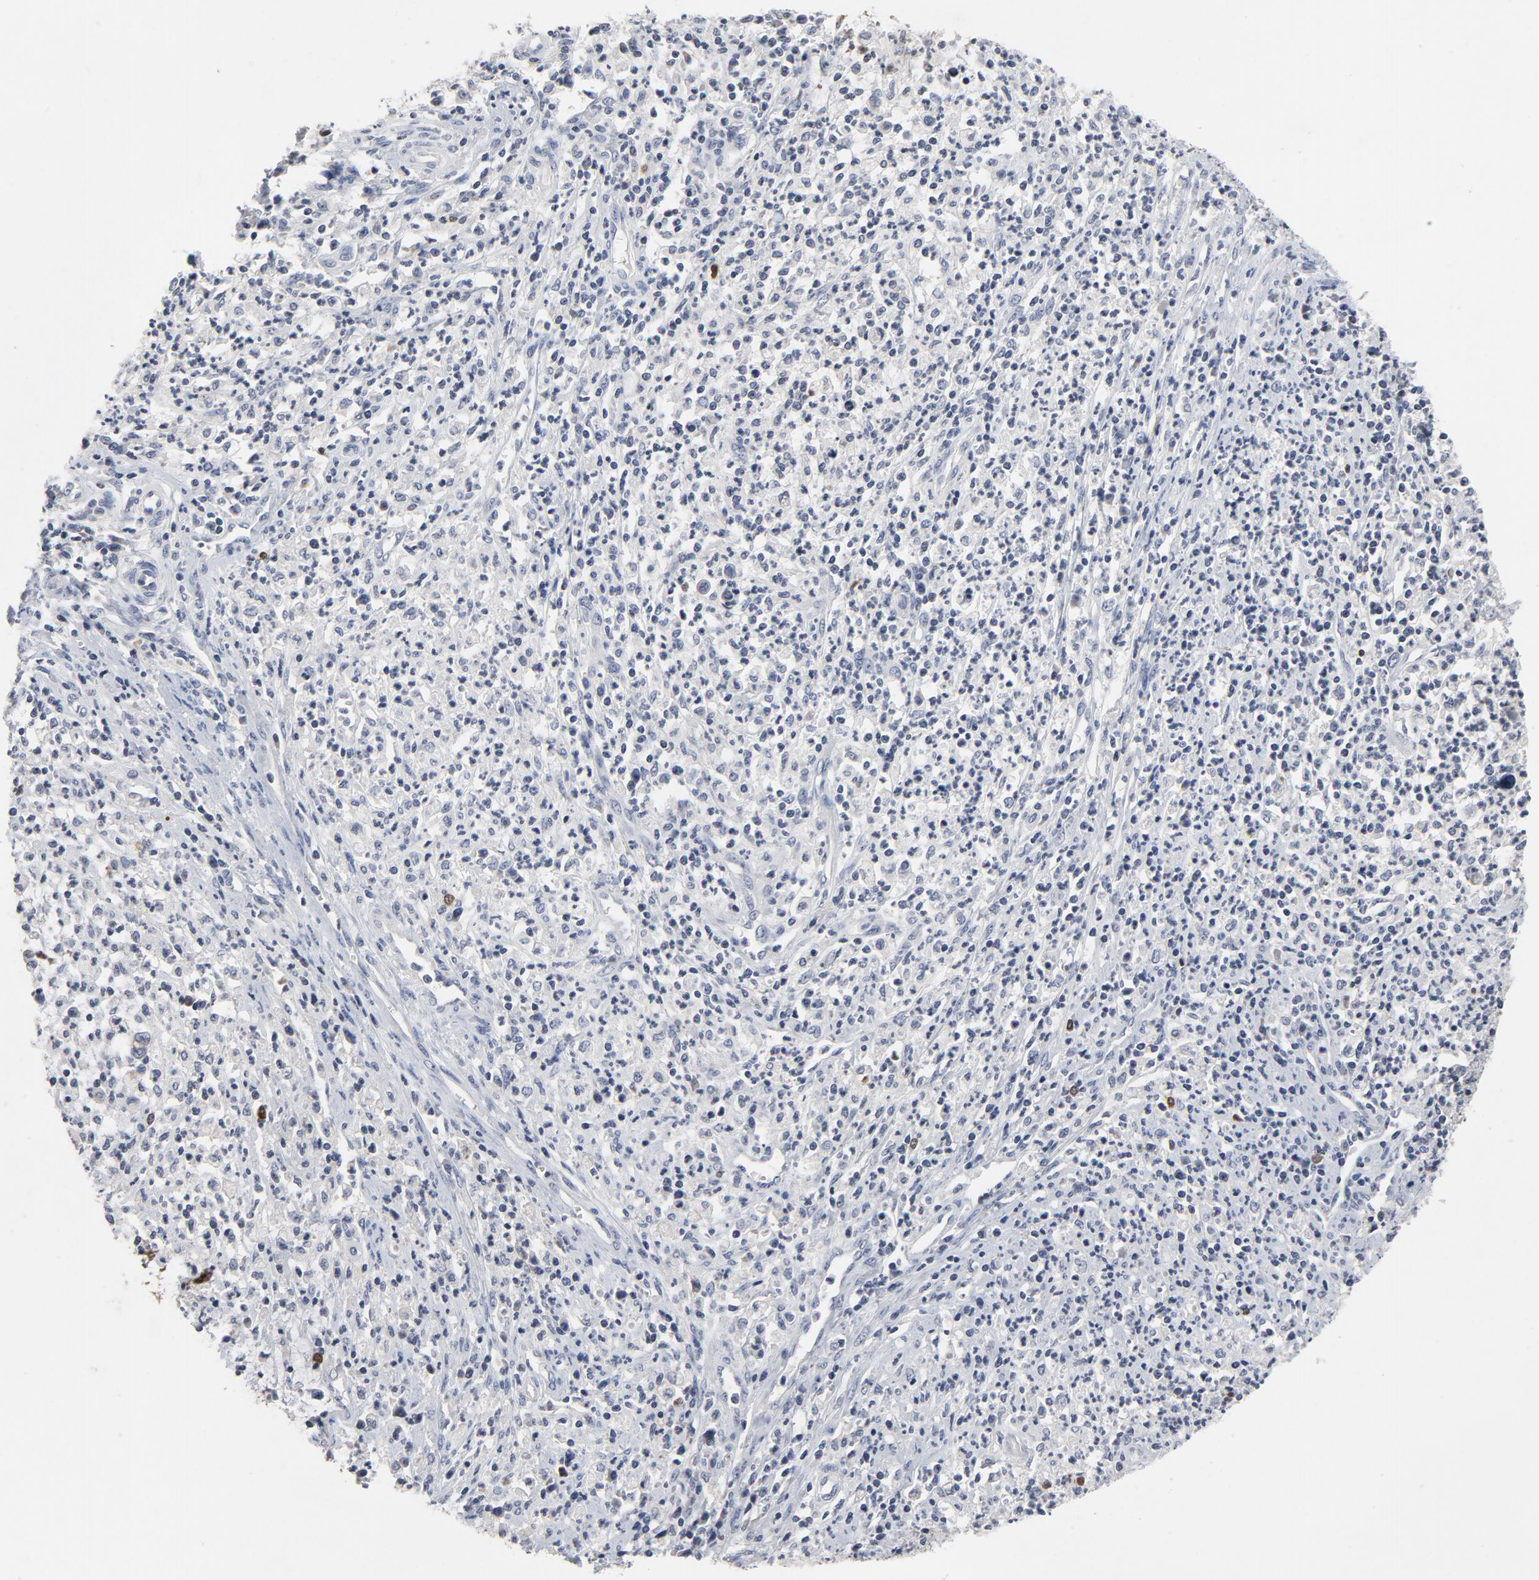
{"staining": {"intensity": "negative", "quantity": "none", "location": "none"}, "tissue": "cervical cancer", "cell_type": "Tumor cells", "image_type": "cancer", "snomed": [{"axis": "morphology", "description": "Adenocarcinoma, NOS"}, {"axis": "topography", "description": "Cervix"}], "caption": "A high-resolution micrograph shows immunohistochemistry staining of cervical adenocarcinoma, which exhibits no significant expression in tumor cells.", "gene": "TCL1A", "patient": {"sex": "female", "age": 36}}